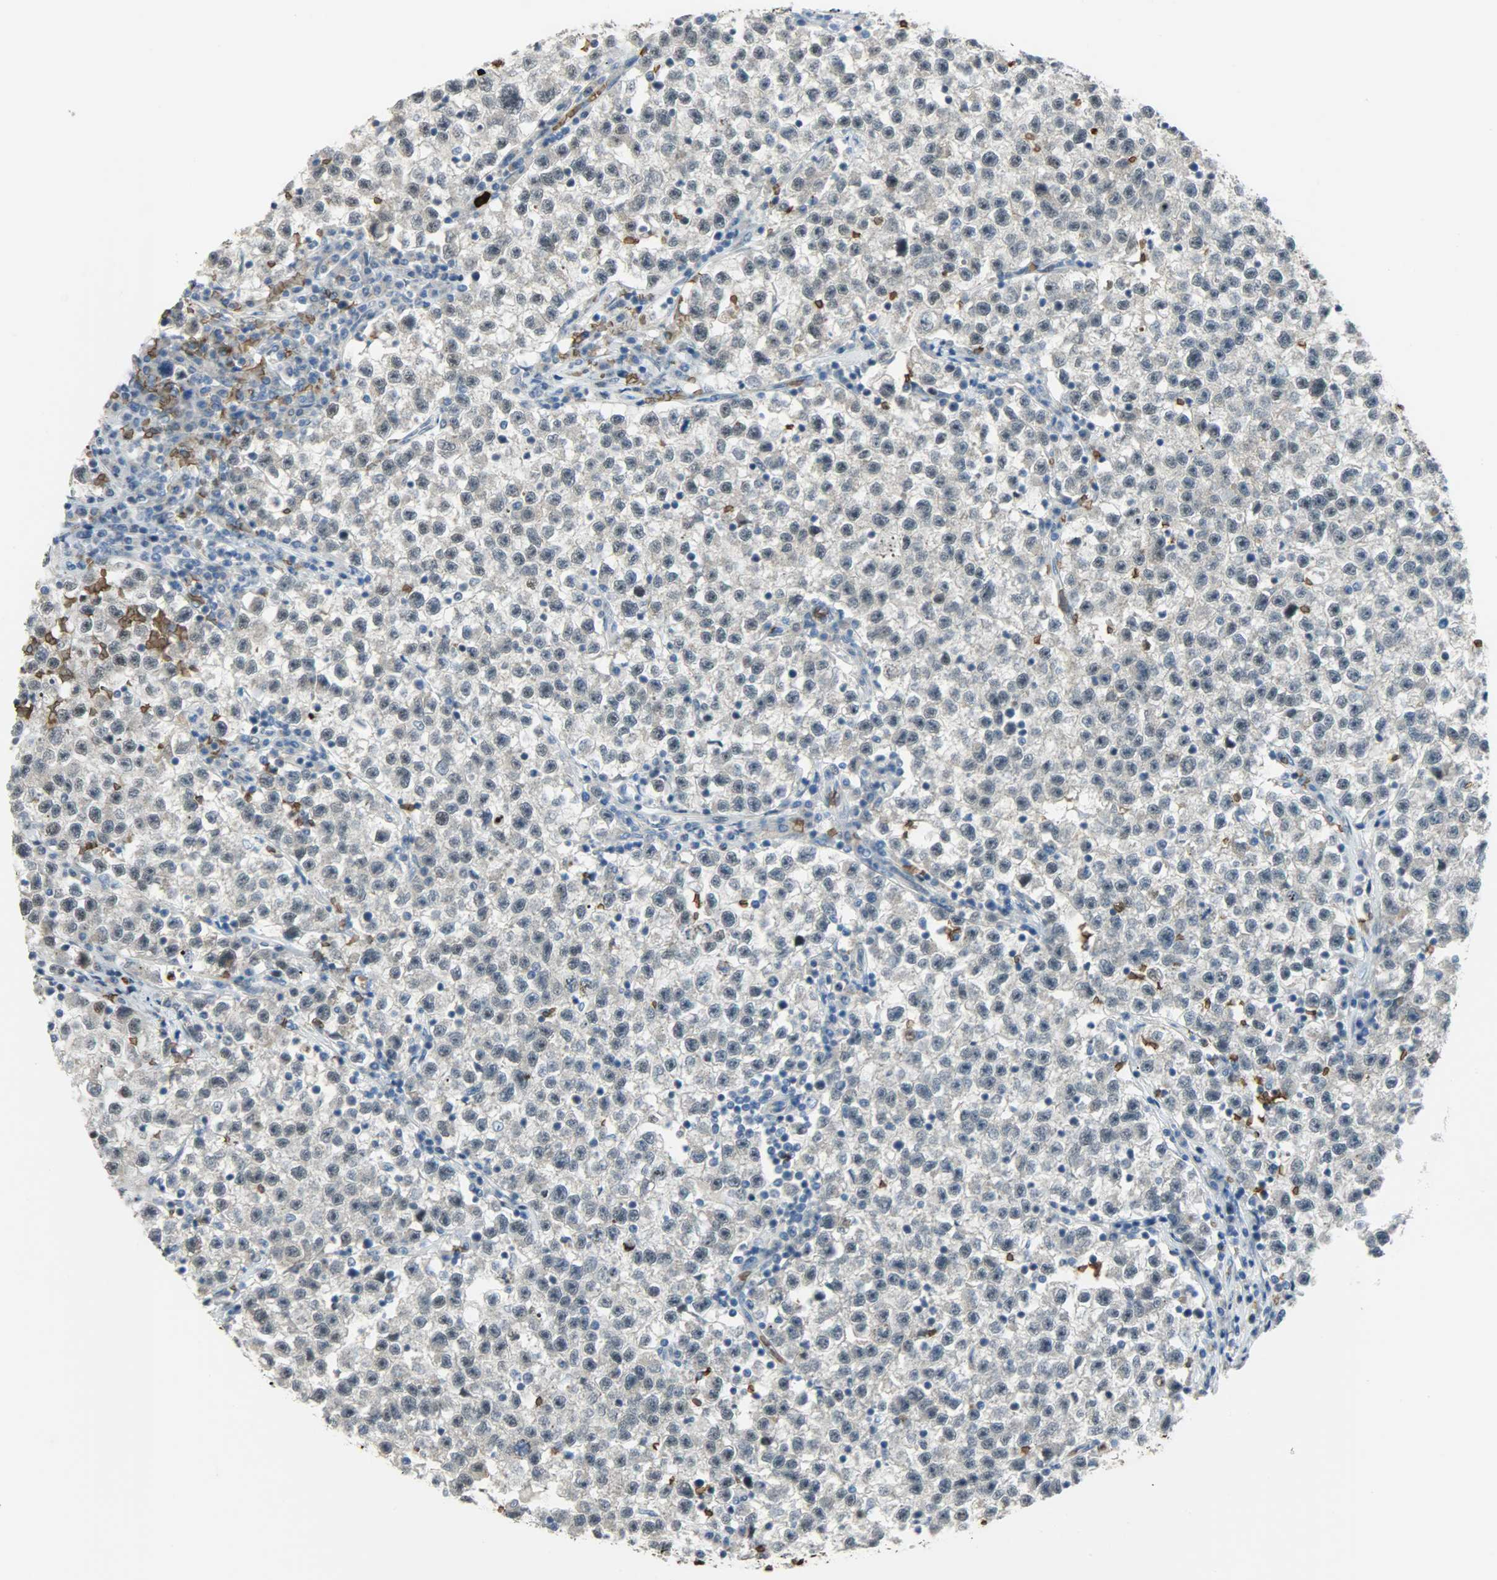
{"staining": {"intensity": "moderate", "quantity": "<25%", "location": "cytoplasmic/membranous,nuclear"}, "tissue": "testis cancer", "cell_type": "Tumor cells", "image_type": "cancer", "snomed": [{"axis": "morphology", "description": "Seminoma, NOS"}, {"axis": "topography", "description": "Testis"}], "caption": "Seminoma (testis) stained with immunohistochemistry shows moderate cytoplasmic/membranous and nuclear expression in approximately <25% of tumor cells.", "gene": "SNAI1", "patient": {"sex": "male", "age": 22}}